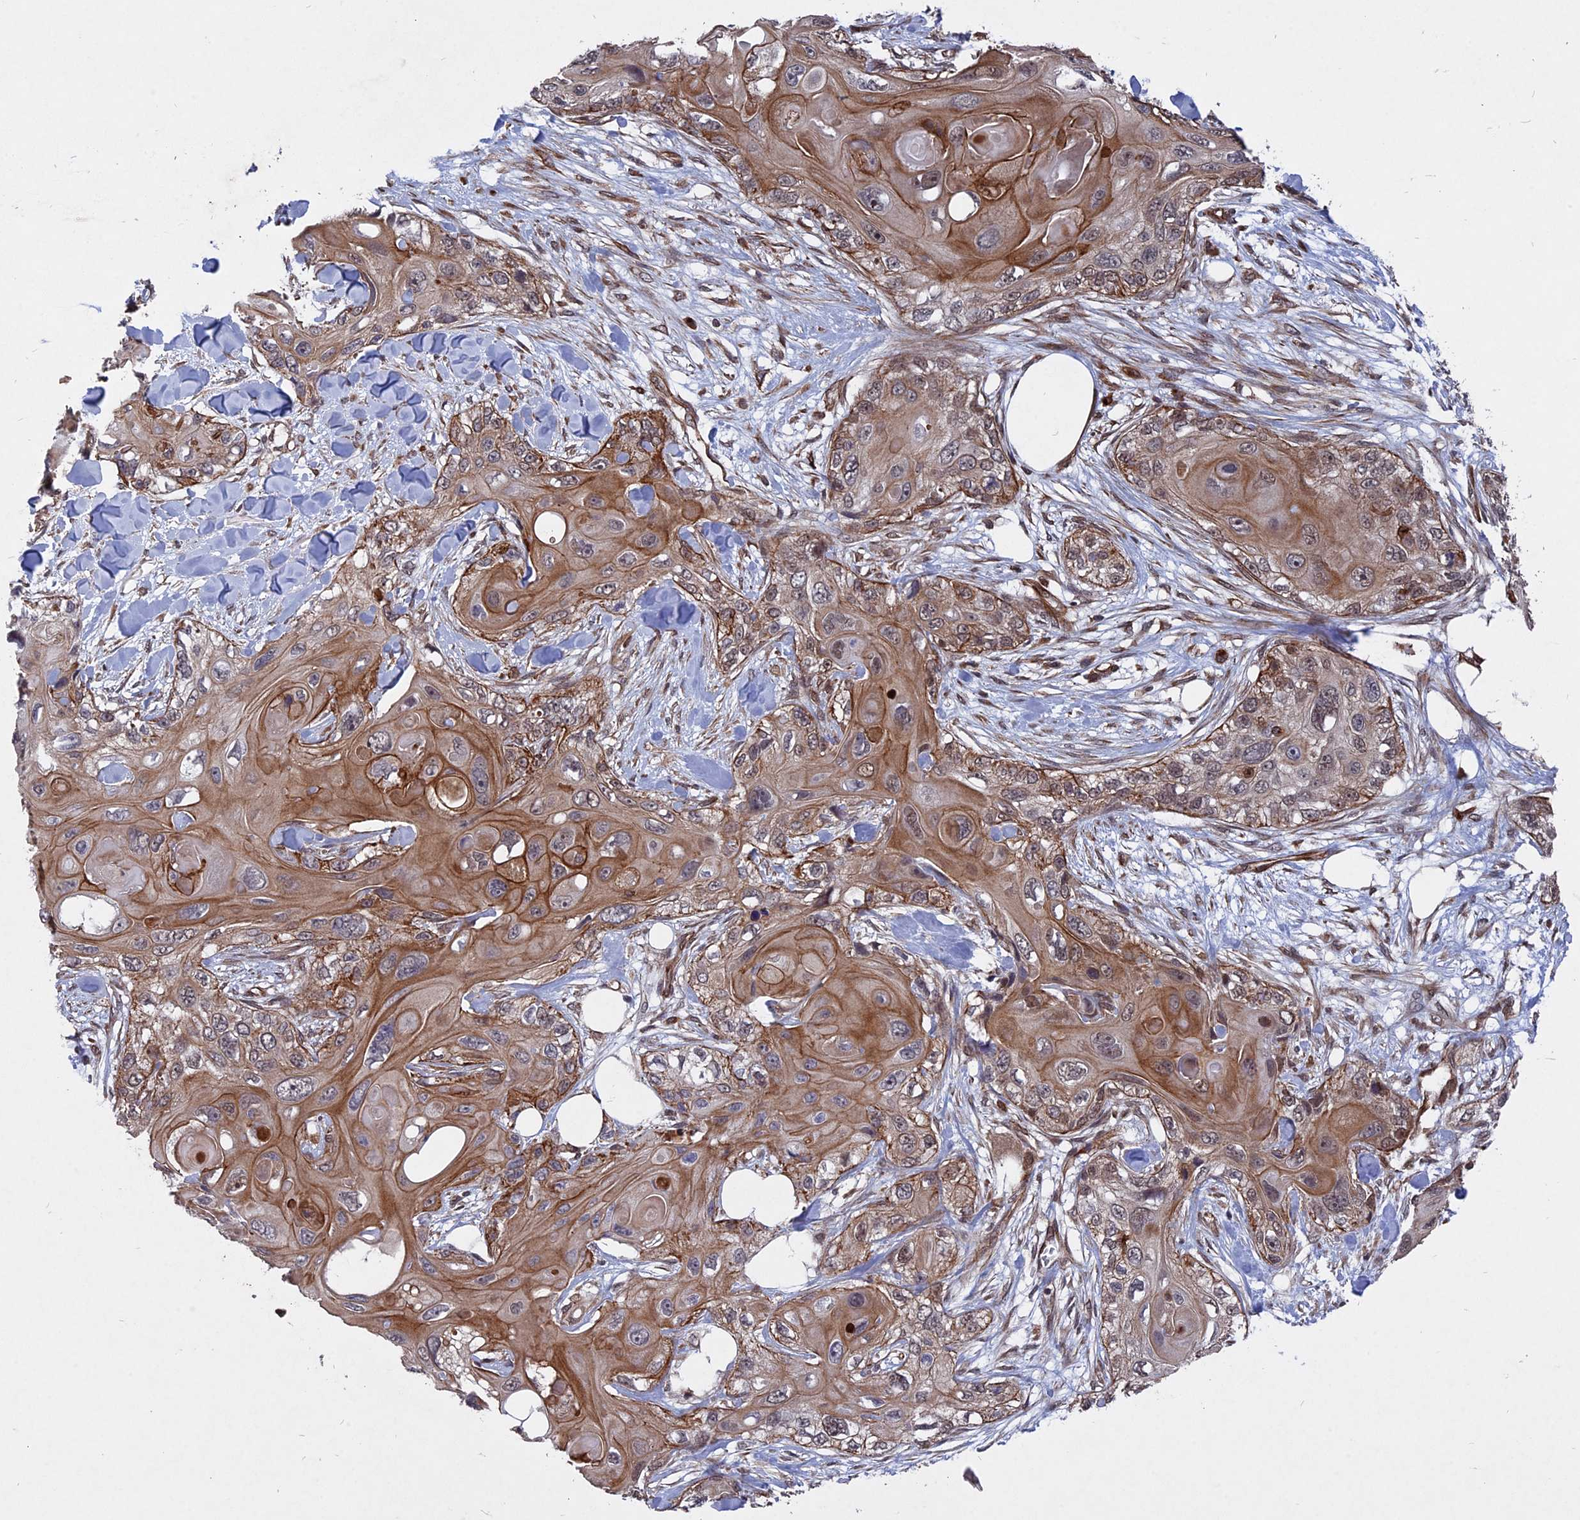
{"staining": {"intensity": "moderate", "quantity": ">75%", "location": "cytoplasmic/membranous"}, "tissue": "skin cancer", "cell_type": "Tumor cells", "image_type": "cancer", "snomed": [{"axis": "morphology", "description": "Normal tissue, NOS"}, {"axis": "morphology", "description": "Squamous cell carcinoma, NOS"}, {"axis": "topography", "description": "Skin"}], "caption": "There is medium levels of moderate cytoplasmic/membranous staining in tumor cells of squamous cell carcinoma (skin), as demonstrated by immunohistochemical staining (brown color).", "gene": "NOSIP", "patient": {"sex": "male", "age": 72}}